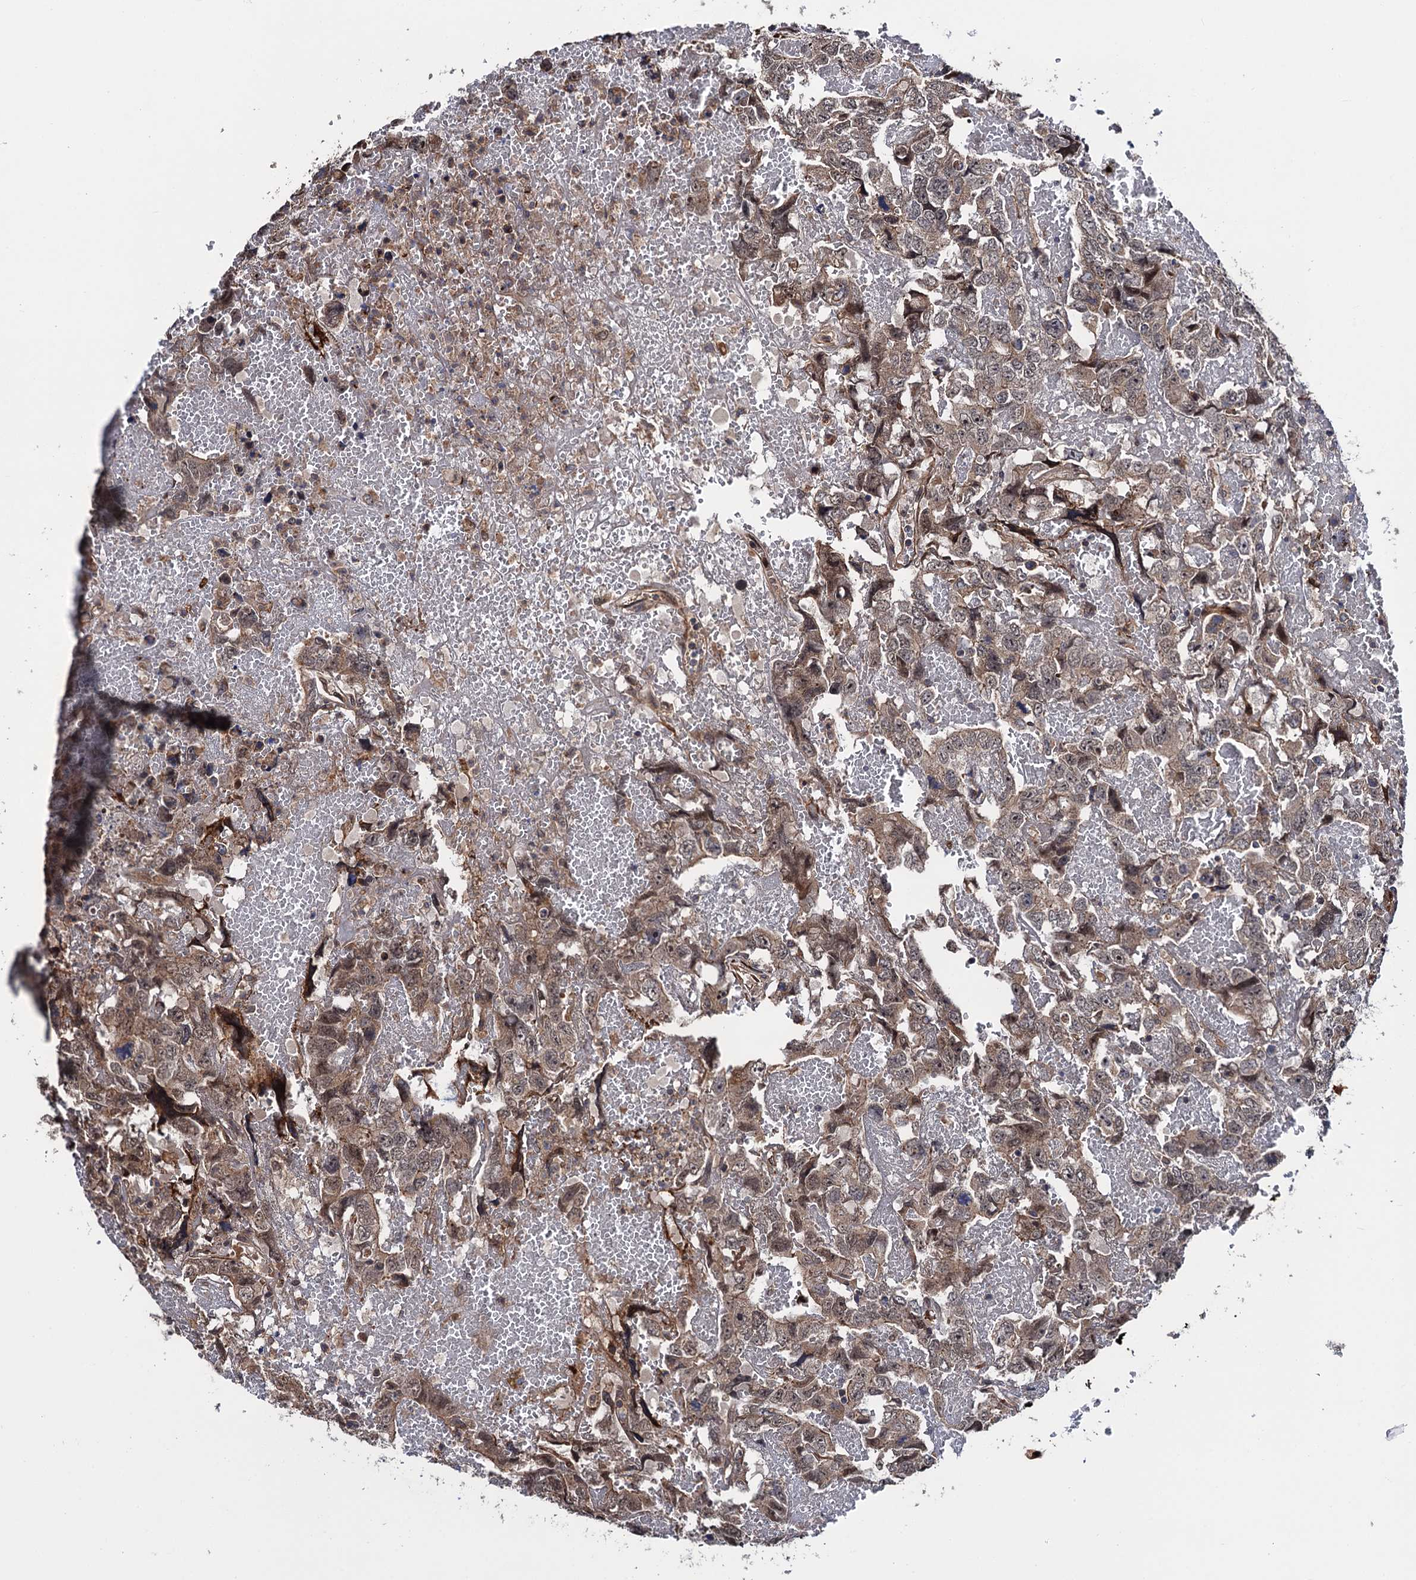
{"staining": {"intensity": "weak", "quantity": ">75%", "location": "cytoplasmic/membranous,nuclear"}, "tissue": "testis cancer", "cell_type": "Tumor cells", "image_type": "cancer", "snomed": [{"axis": "morphology", "description": "Carcinoma, Embryonal, NOS"}, {"axis": "topography", "description": "Testis"}], "caption": "This photomicrograph reveals testis cancer (embryonal carcinoma) stained with immunohistochemistry (IHC) to label a protein in brown. The cytoplasmic/membranous and nuclear of tumor cells show weak positivity for the protein. Nuclei are counter-stained blue.", "gene": "FSIP1", "patient": {"sex": "male", "age": 45}}